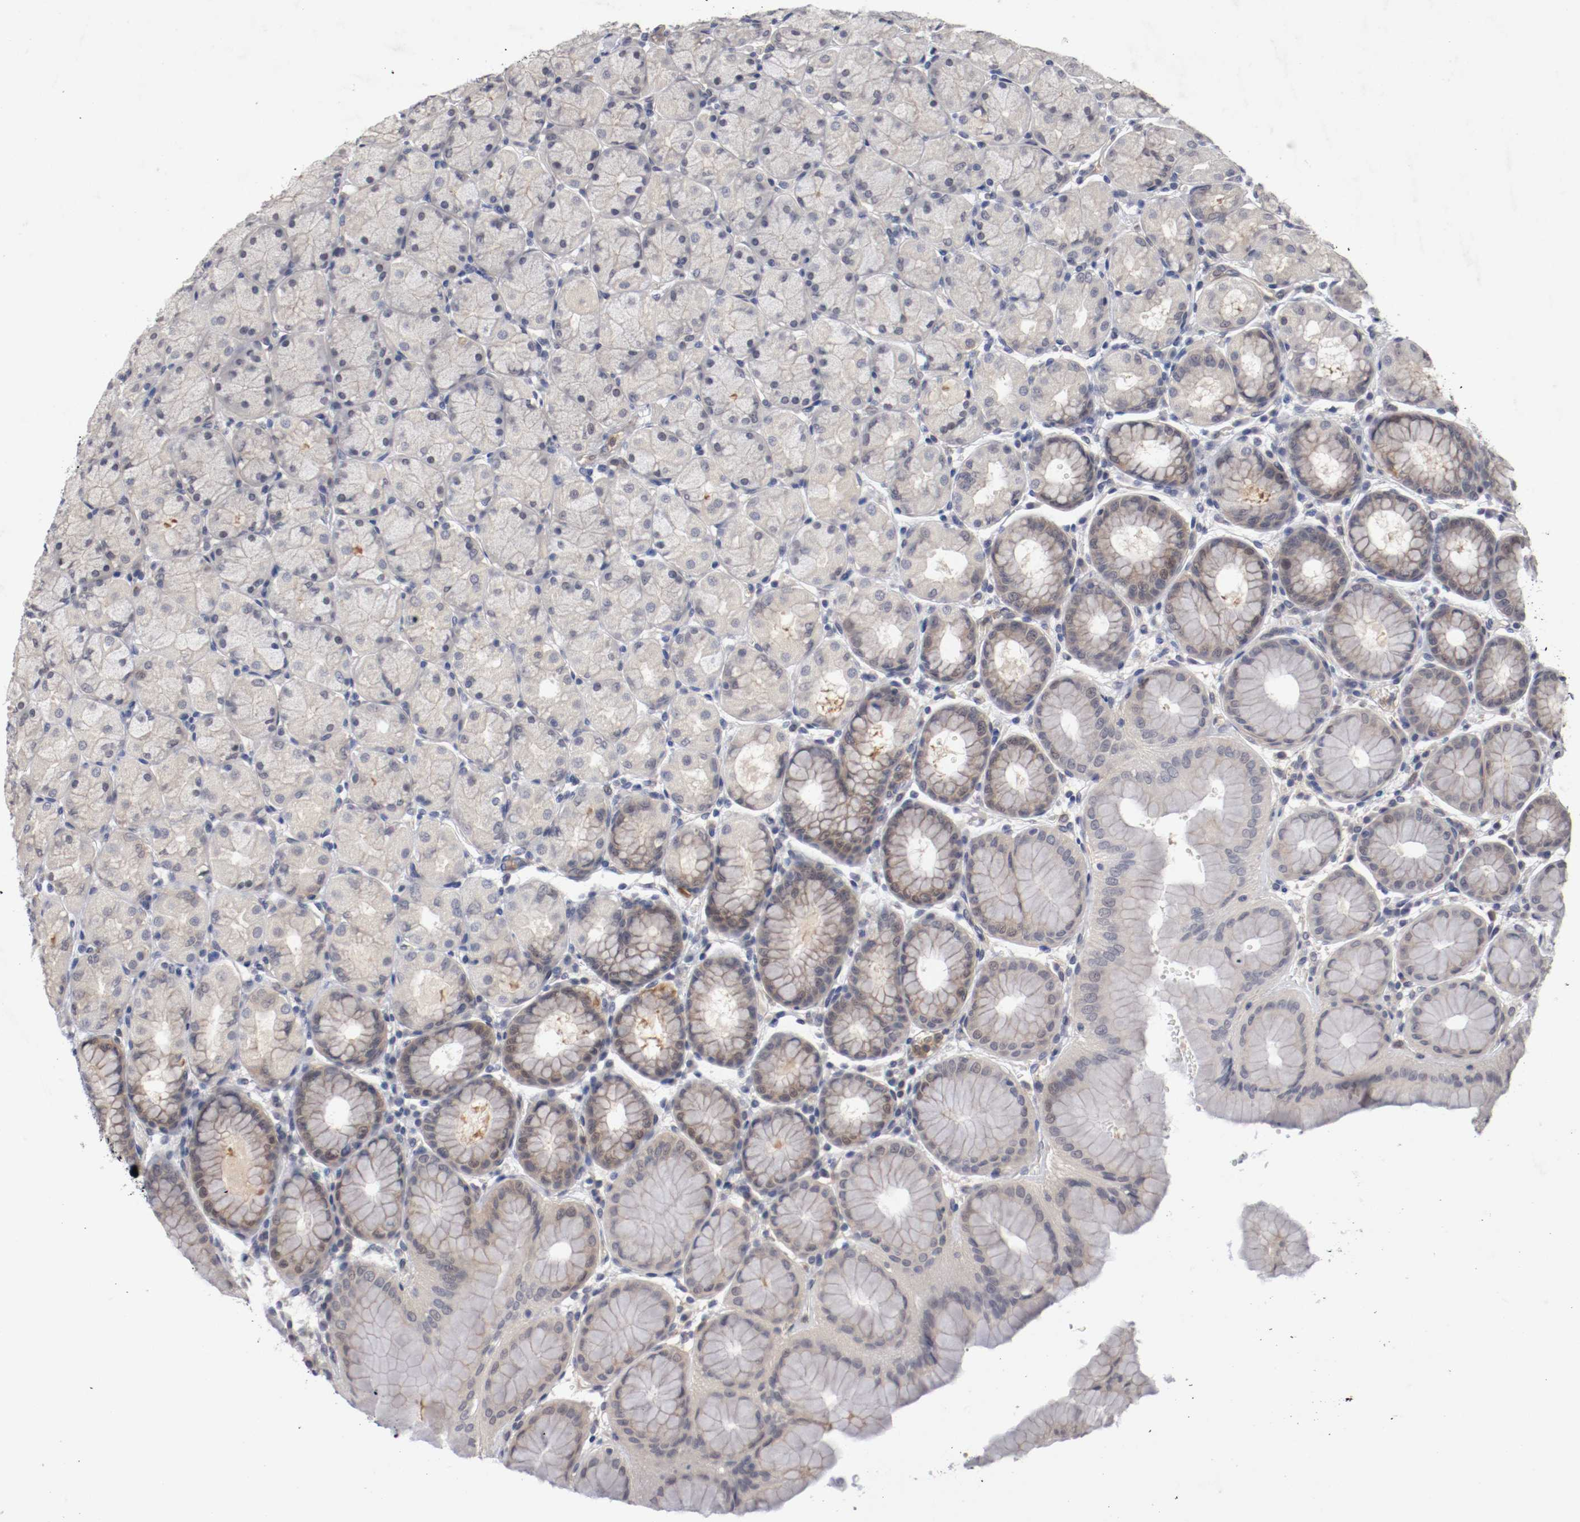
{"staining": {"intensity": "weak", "quantity": "25%-75%", "location": "cytoplasmic/membranous,nuclear"}, "tissue": "stomach", "cell_type": "Glandular cells", "image_type": "normal", "snomed": [{"axis": "morphology", "description": "Normal tissue, NOS"}, {"axis": "topography", "description": "Stomach, upper"}, {"axis": "topography", "description": "Stomach"}], "caption": "High-power microscopy captured an immunohistochemistry (IHC) image of normal stomach, revealing weak cytoplasmic/membranous,nuclear staining in about 25%-75% of glandular cells.", "gene": "RBM23", "patient": {"sex": "male", "age": 76}}